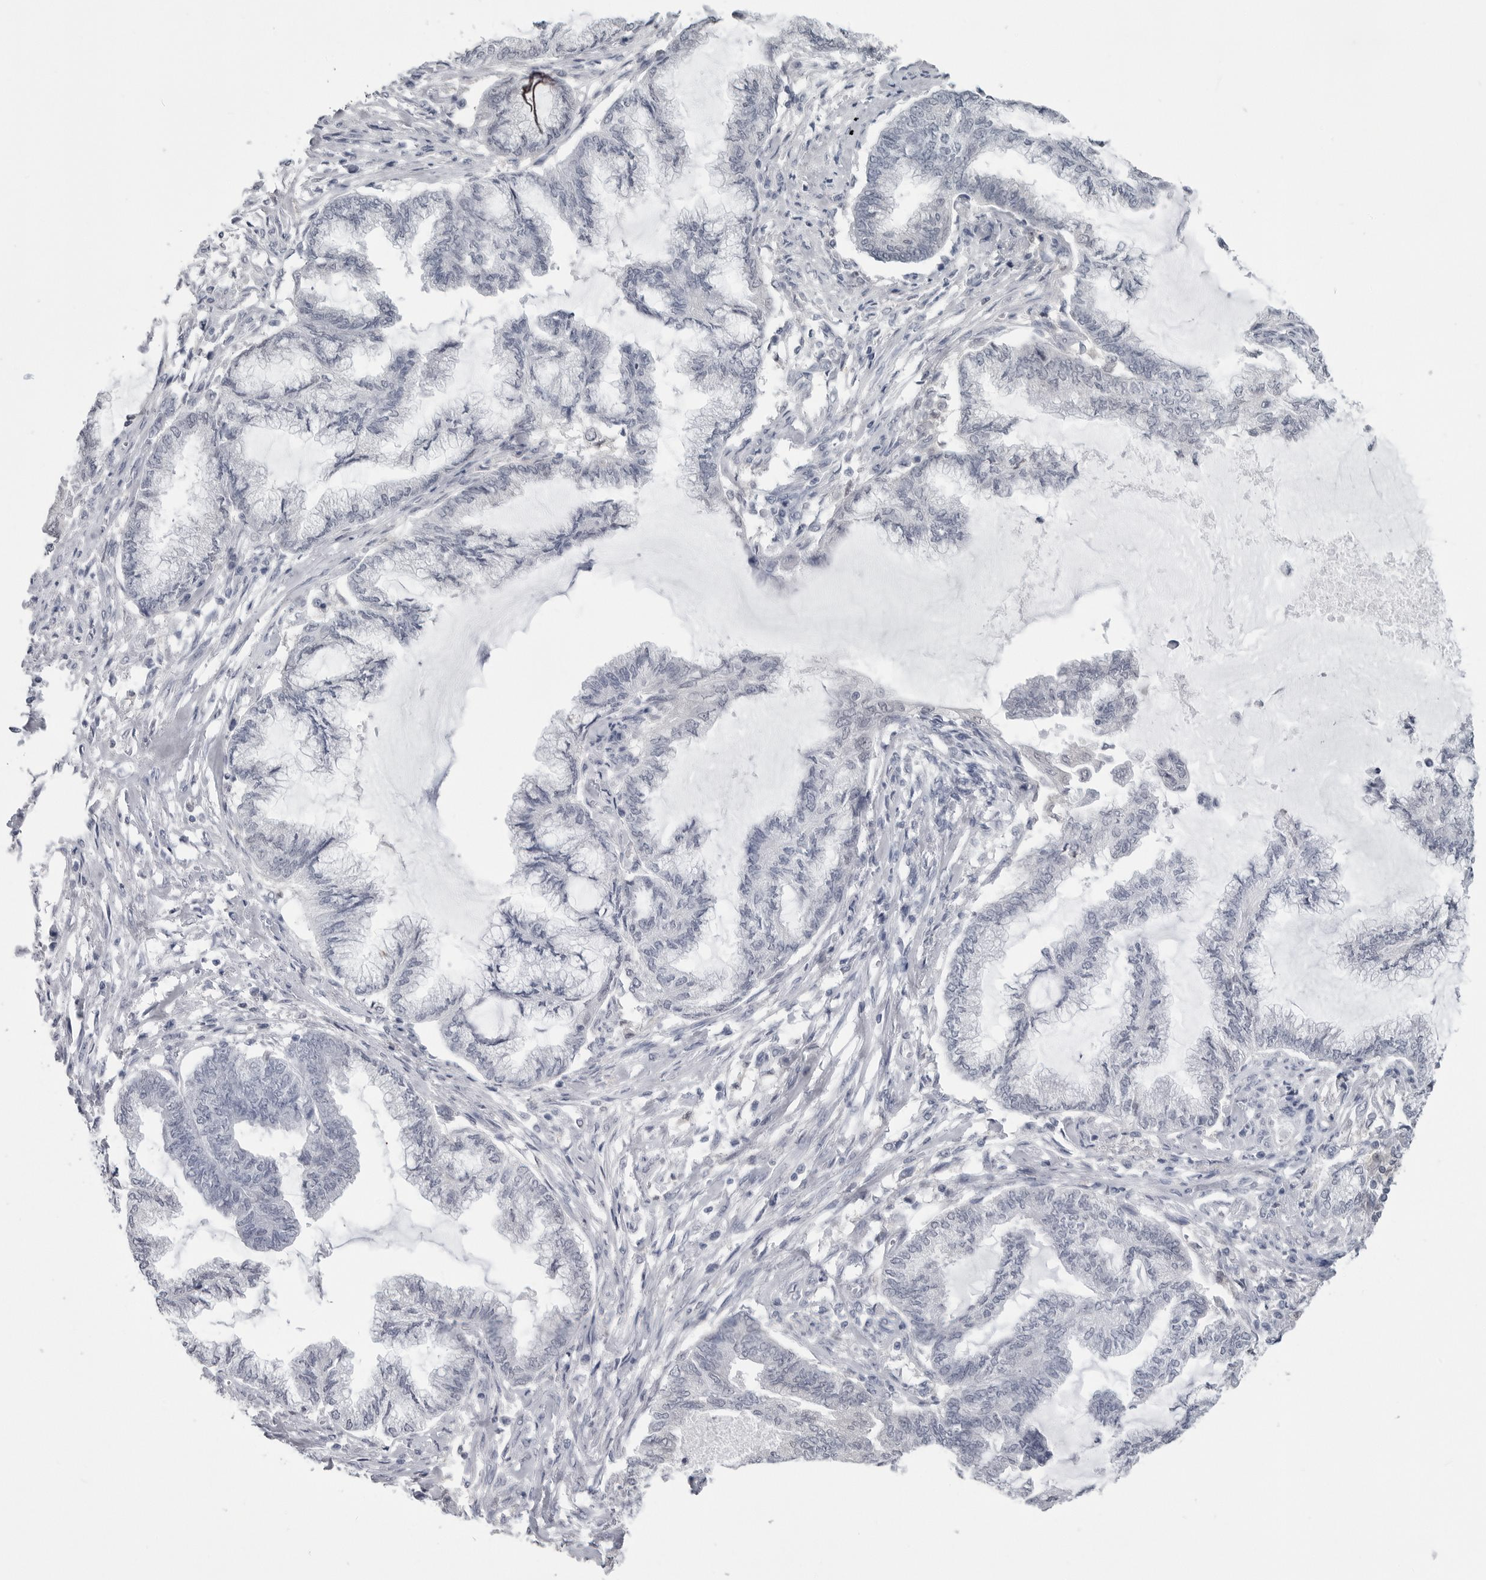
{"staining": {"intensity": "negative", "quantity": "none", "location": "none"}, "tissue": "endometrial cancer", "cell_type": "Tumor cells", "image_type": "cancer", "snomed": [{"axis": "morphology", "description": "Adenocarcinoma, NOS"}, {"axis": "topography", "description": "Endometrium"}], "caption": "High magnification brightfield microscopy of endometrial adenocarcinoma stained with DAB (3,3'-diaminobenzidine) (brown) and counterstained with hematoxylin (blue): tumor cells show no significant staining.", "gene": "PNPO", "patient": {"sex": "female", "age": 86}}